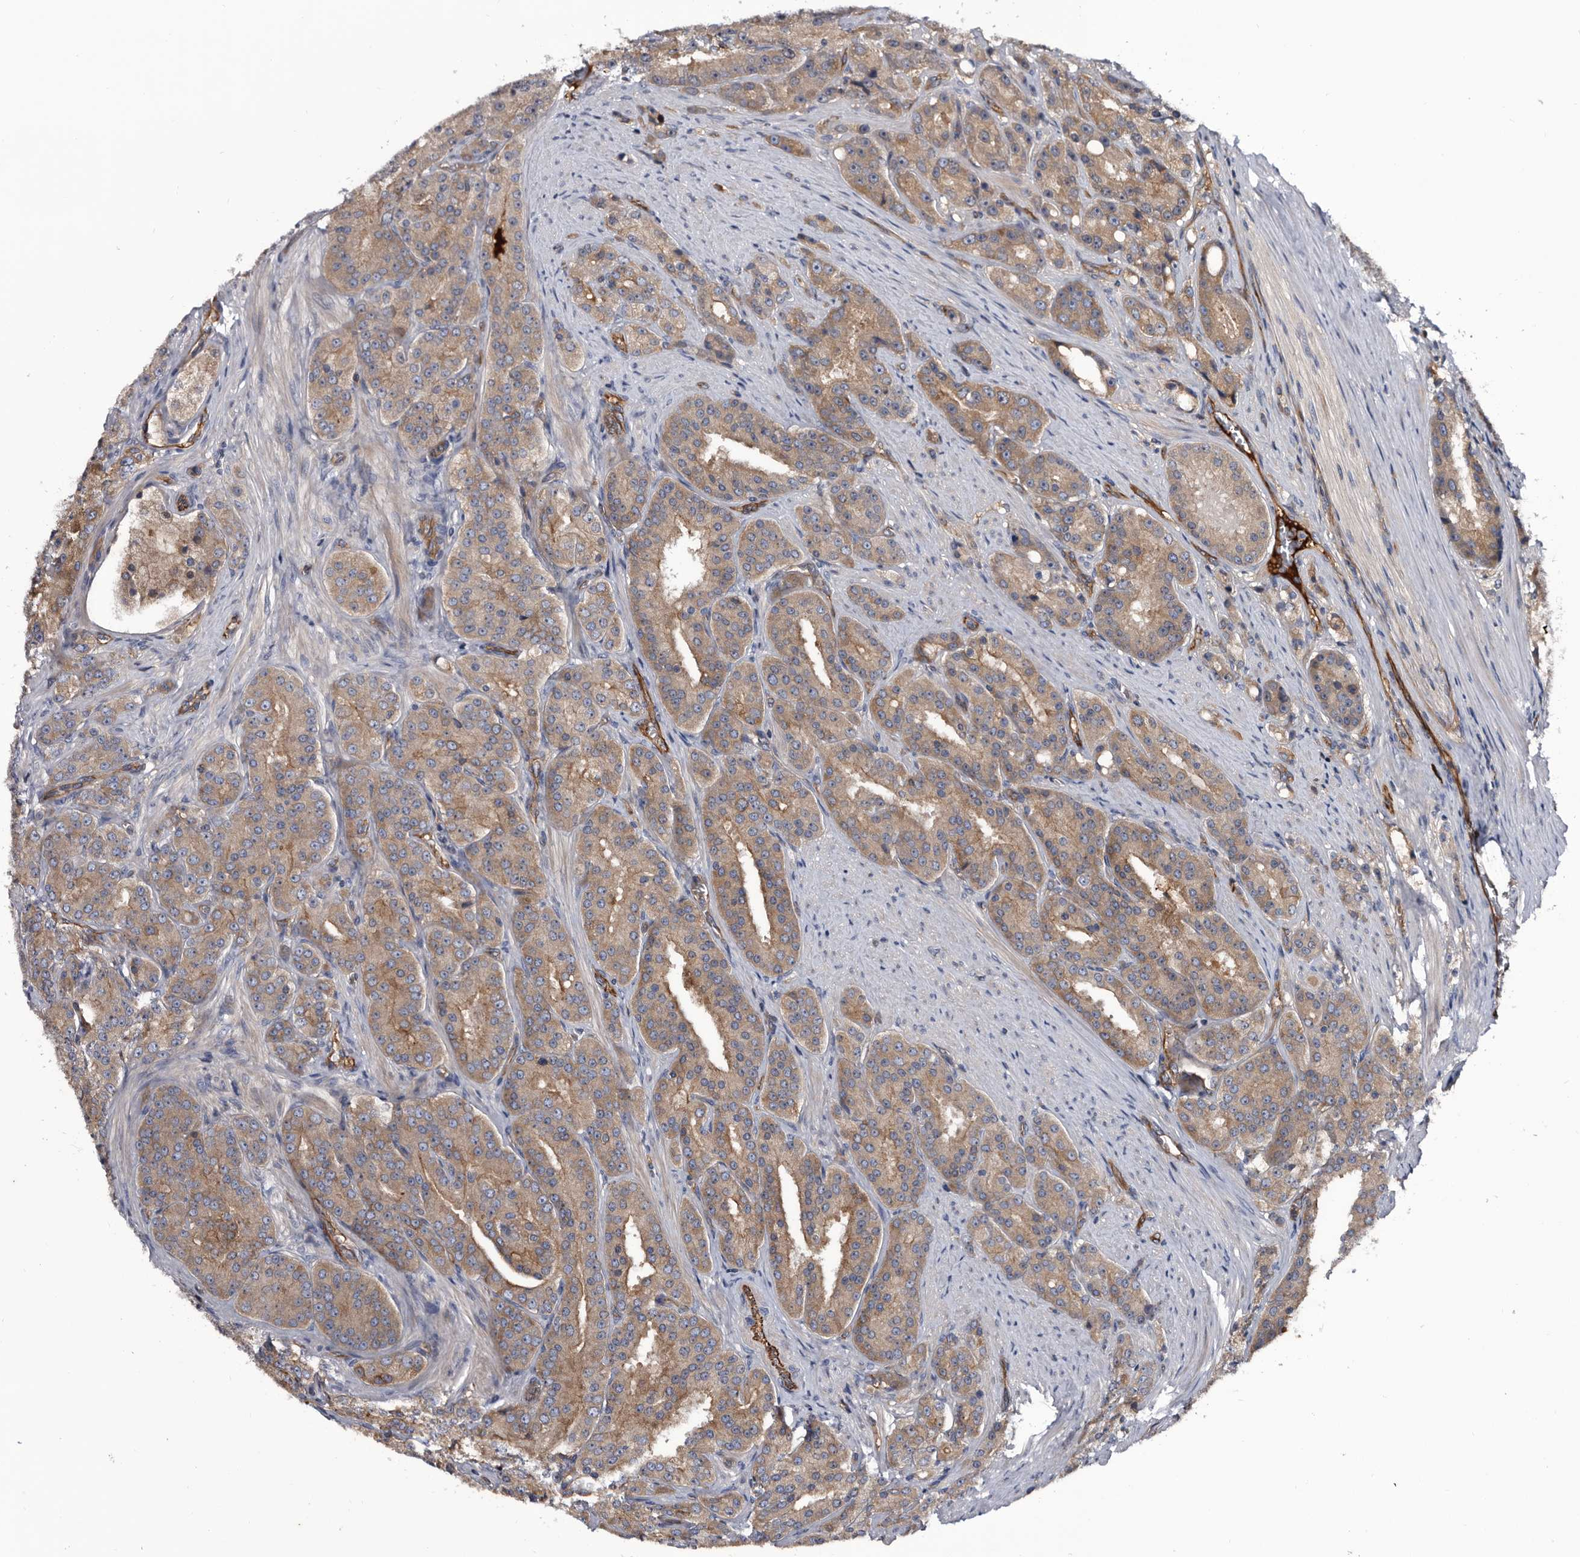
{"staining": {"intensity": "moderate", "quantity": ">75%", "location": "cytoplasmic/membranous"}, "tissue": "prostate cancer", "cell_type": "Tumor cells", "image_type": "cancer", "snomed": [{"axis": "morphology", "description": "Adenocarcinoma, High grade"}, {"axis": "topography", "description": "Prostate"}], "caption": "Prostate cancer stained with immunohistochemistry demonstrates moderate cytoplasmic/membranous expression in about >75% of tumor cells.", "gene": "TSPAN17", "patient": {"sex": "male", "age": 60}}